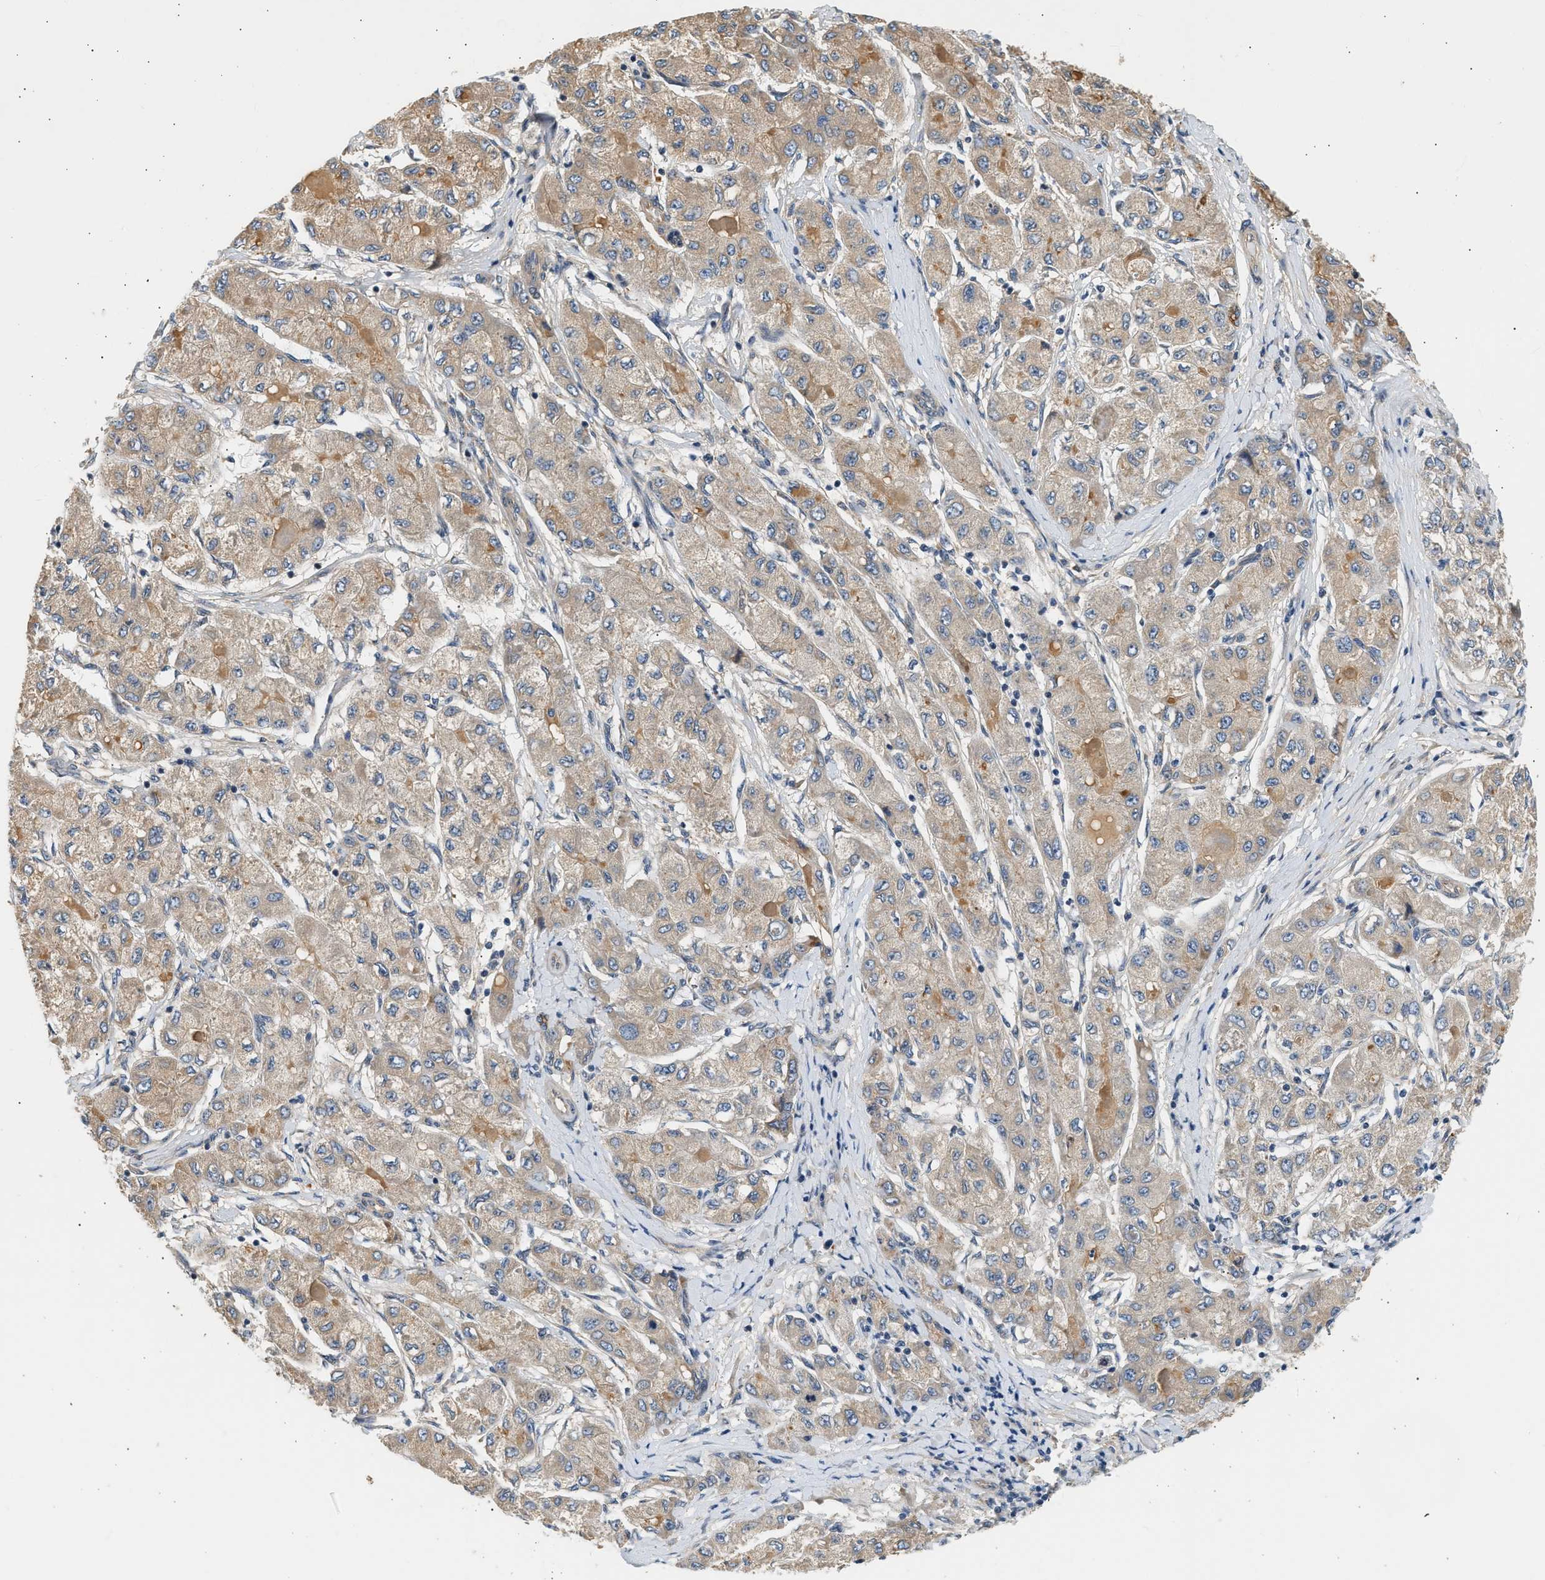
{"staining": {"intensity": "weak", "quantity": ">75%", "location": "cytoplasmic/membranous"}, "tissue": "liver cancer", "cell_type": "Tumor cells", "image_type": "cancer", "snomed": [{"axis": "morphology", "description": "Carcinoma, Hepatocellular, NOS"}, {"axis": "topography", "description": "Liver"}], "caption": "A micrograph of liver hepatocellular carcinoma stained for a protein displays weak cytoplasmic/membranous brown staining in tumor cells. Using DAB (3,3'-diaminobenzidine) (brown) and hematoxylin (blue) stains, captured at high magnification using brightfield microscopy.", "gene": "WDR31", "patient": {"sex": "male", "age": 80}}